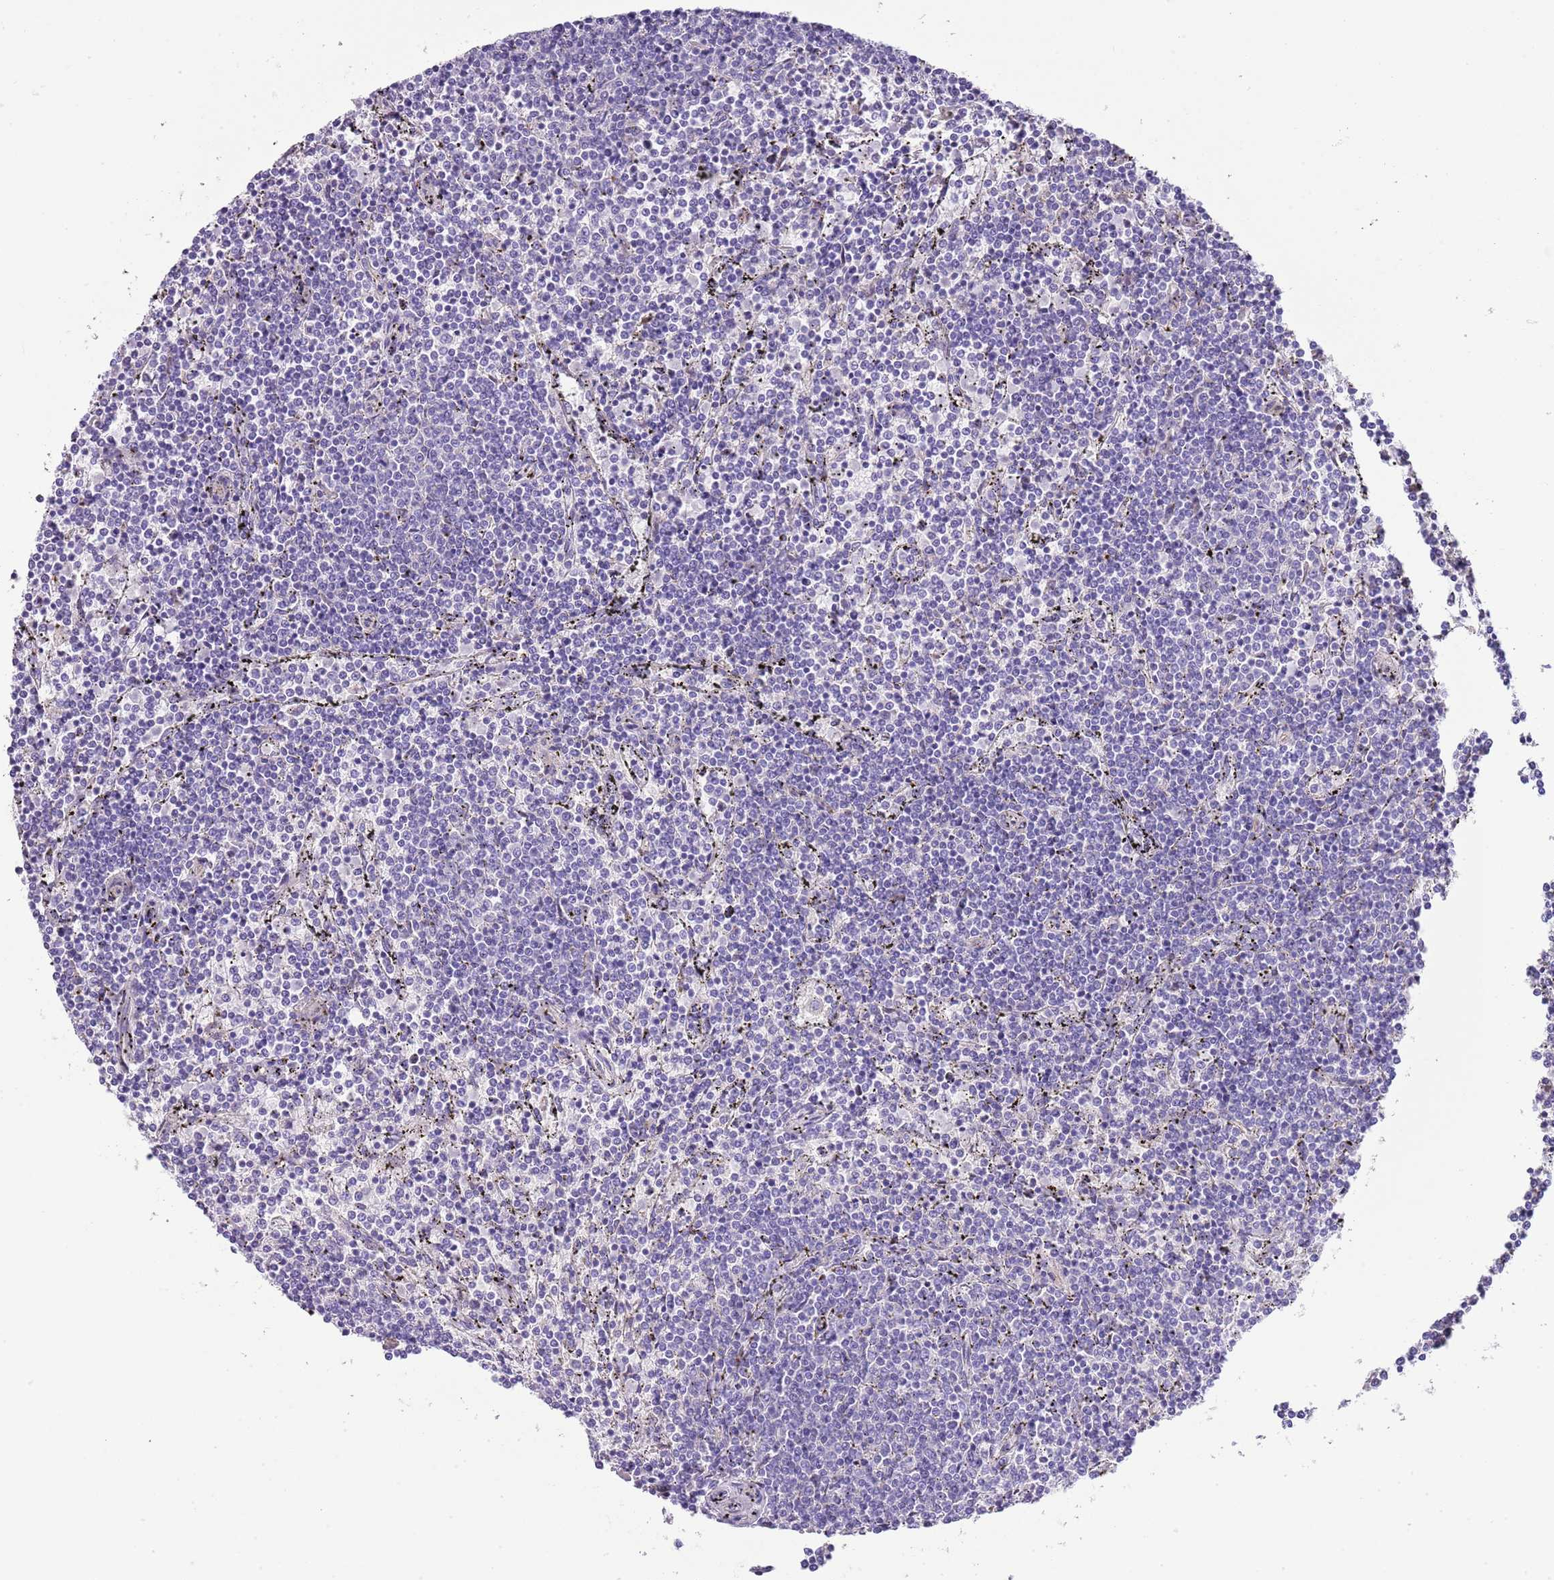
{"staining": {"intensity": "negative", "quantity": "none", "location": "none"}, "tissue": "lymphoma", "cell_type": "Tumor cells", "image_type": "cancer", "snomed": [{"axis": "morphology", "description": "Malignant lymphoma, non-Hodgkin's type, Low grade"}, {"axis": "topography", "description": "Spleen"}], "caption": "Immunohistochemical staining of human low-grade malignant lymphoma, non-Hodgkin's type exhibits no significant staining in tumor cells.", "gene": "ABHD17C", "patient": {"sex": "female", "age": 50}}